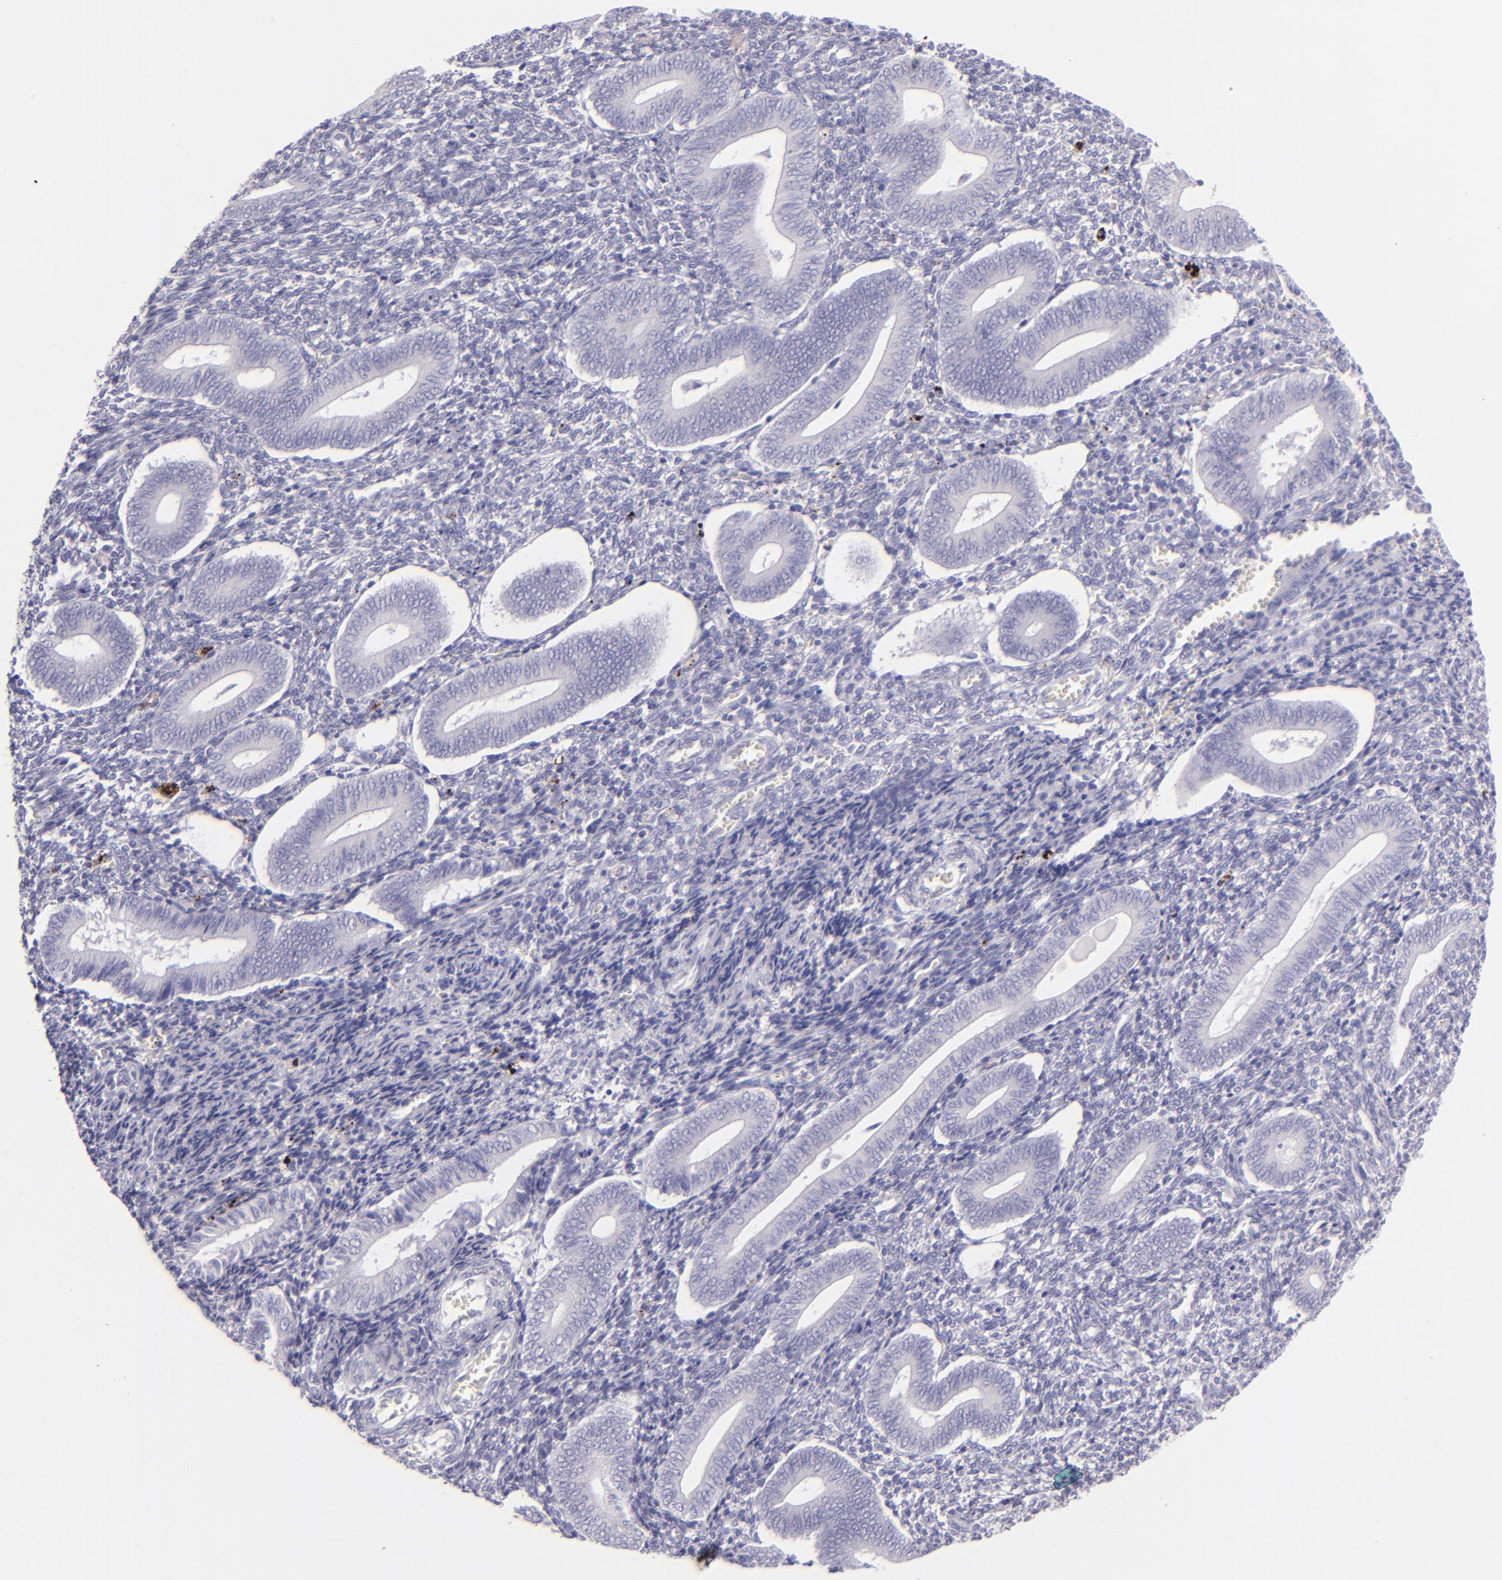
{"staining": {"intensity": "negative", "quantity": "none", "location": "none"}, "tissue": "endometrium", "cell_type": "Cells in endometrial stroma", "image_type": "normal", "snomed": [{"axis": "morphology", "description": "Normal tissue, NOS"}, {"axis": "topography", "description": "Uterus"}, {"axis": "topography", "description": "Endometrium"}], "caption": "Immunohistochemistry (IHC) of benign human endometrium displays no positivity in cells in endometrial stroma.", "gene": "MUC5AC", "patient": {"sex": "female", "age": 33}}